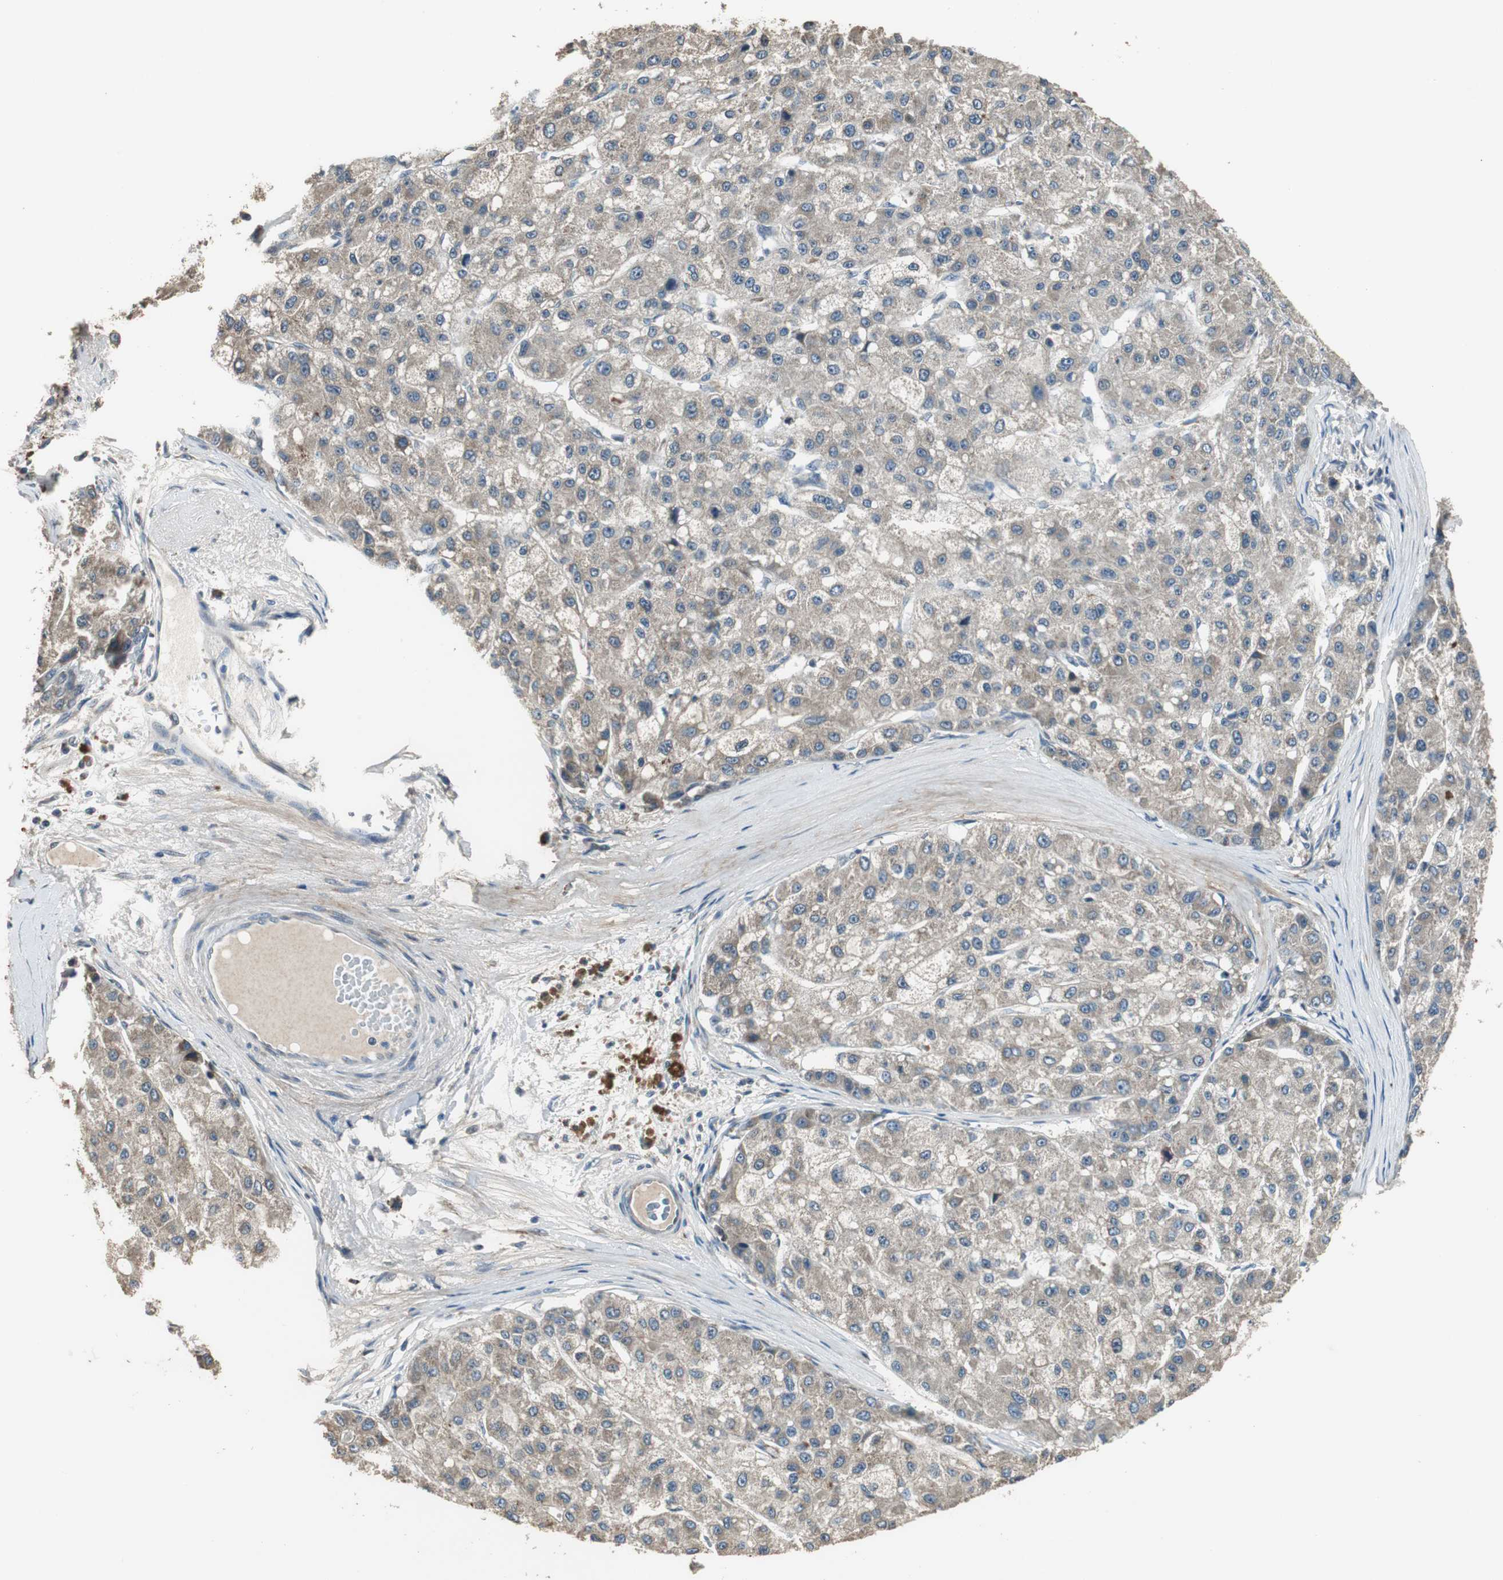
{"staining": {"intensity": "weak", "quantity": "<25%", "location": "cytoplasmic/membranous"}, "tissue": "liver cancer", "cell_type": "Tumor cells", "image_type": "cancer", "snomed": [{"axis": "morphology", "description": "Carcinoma, Hepatocellular, NOS"}, {"axis": "topography", "description": "Liver"}], "caption": "This image is of liver cancer (hepatocellular carcinoma) stained with IHC to label a protein in brown with the nuclei are counter-stained blue. There is no staining in tumor cells.", "gene": "MSTO1", "patient": {"sex": "male", "age": 80}}